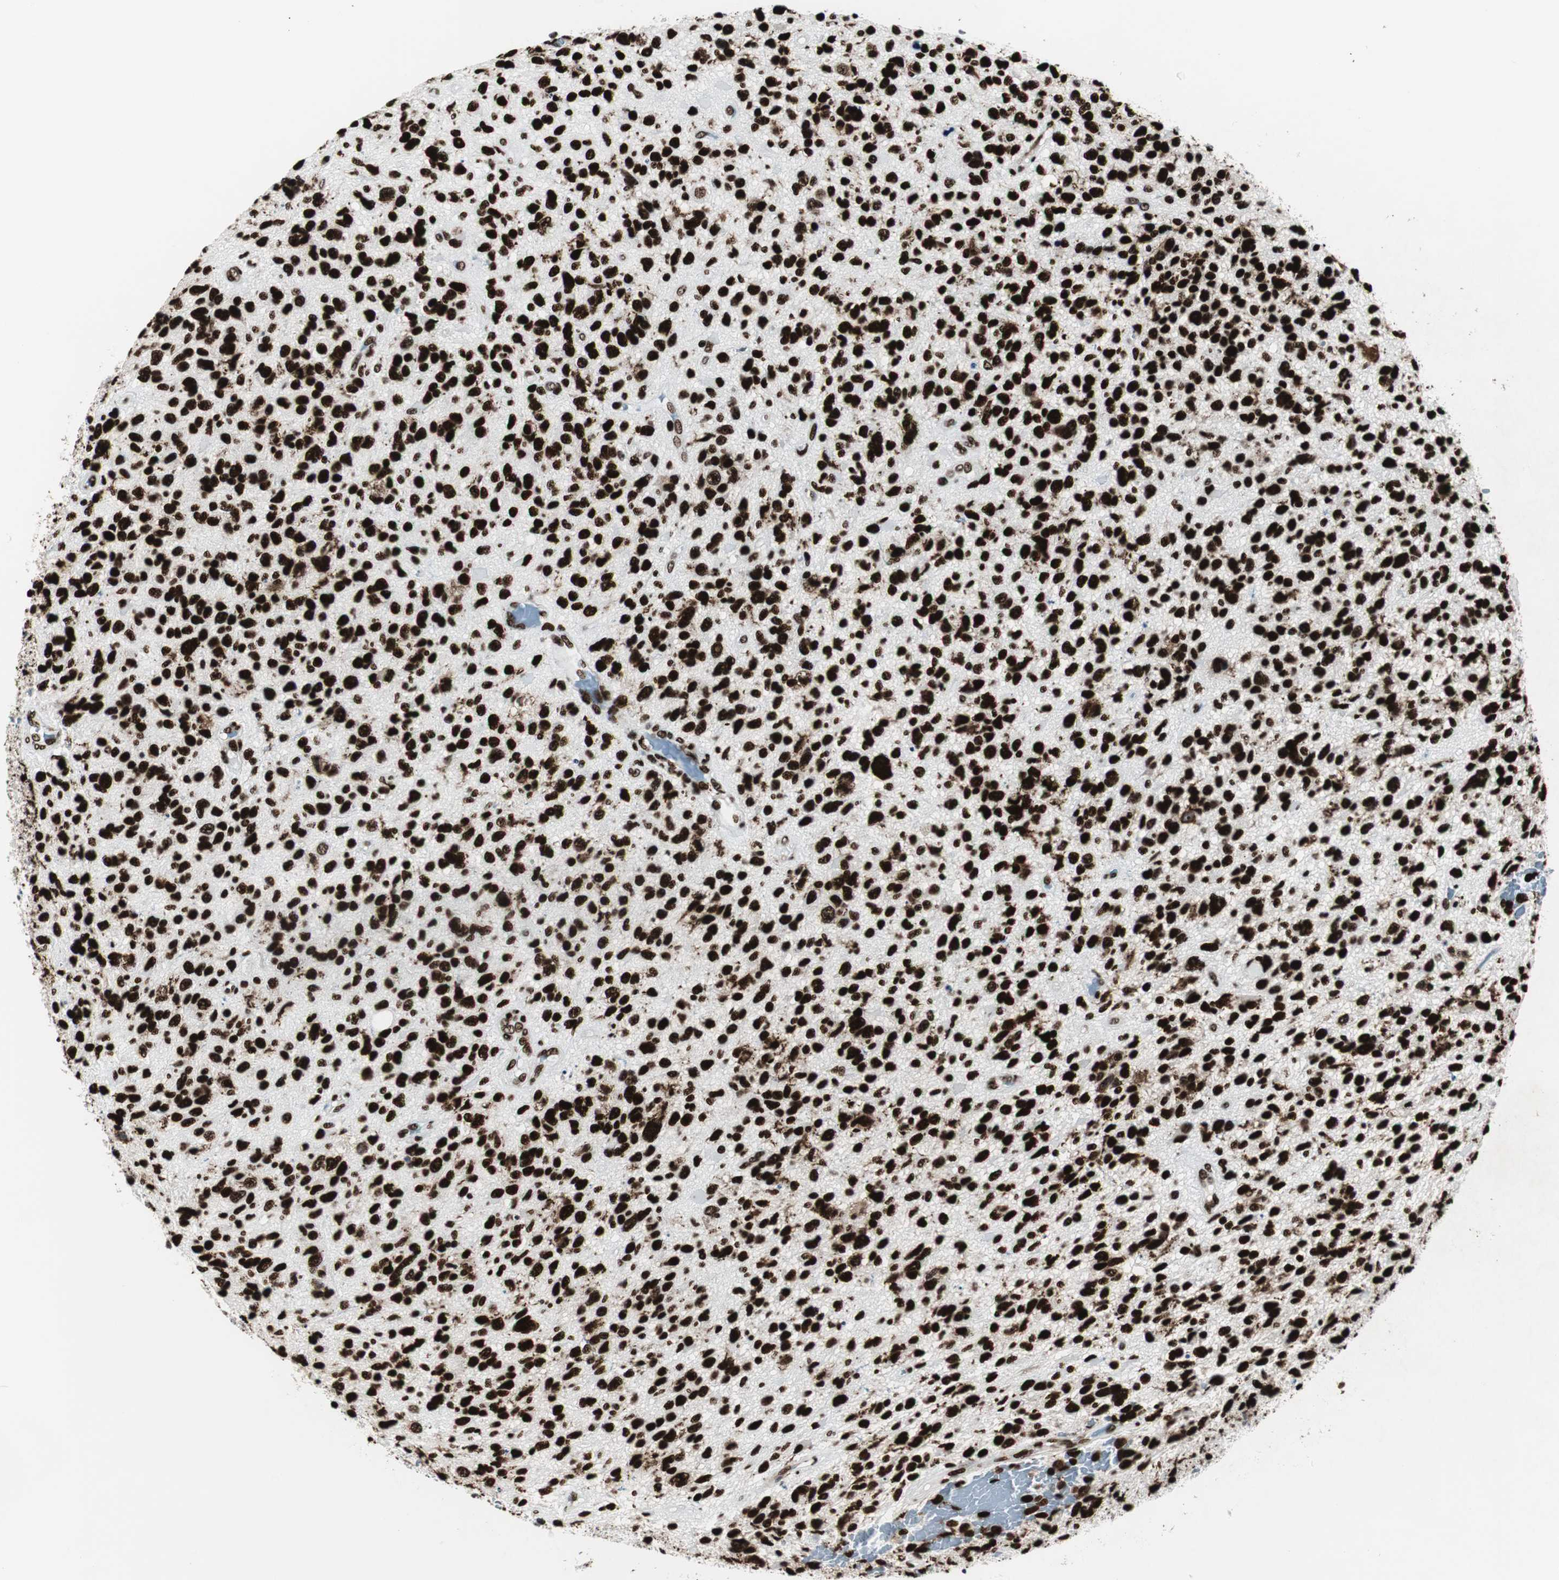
{"staining": {"intensity": "strong", "quantity": ">75%", "location": "nuclear"}, "tissue": "glioma", "cell_type": "Tumor cells", "image_type": "cancer", "snomed": [{"axis": "morphology", "description": "Glioma, malignant, High grade"}, {"axis": "topography", "description": "Brain"}], "caption": "This micrograph reveals immunohistochemistry (IHC) staining of malignant glioma (high-grade), with high strong nuclear staining in about >75% of tumor cells.", "gene": "NCL", "patient": {"sex": "female", "age": 58}}